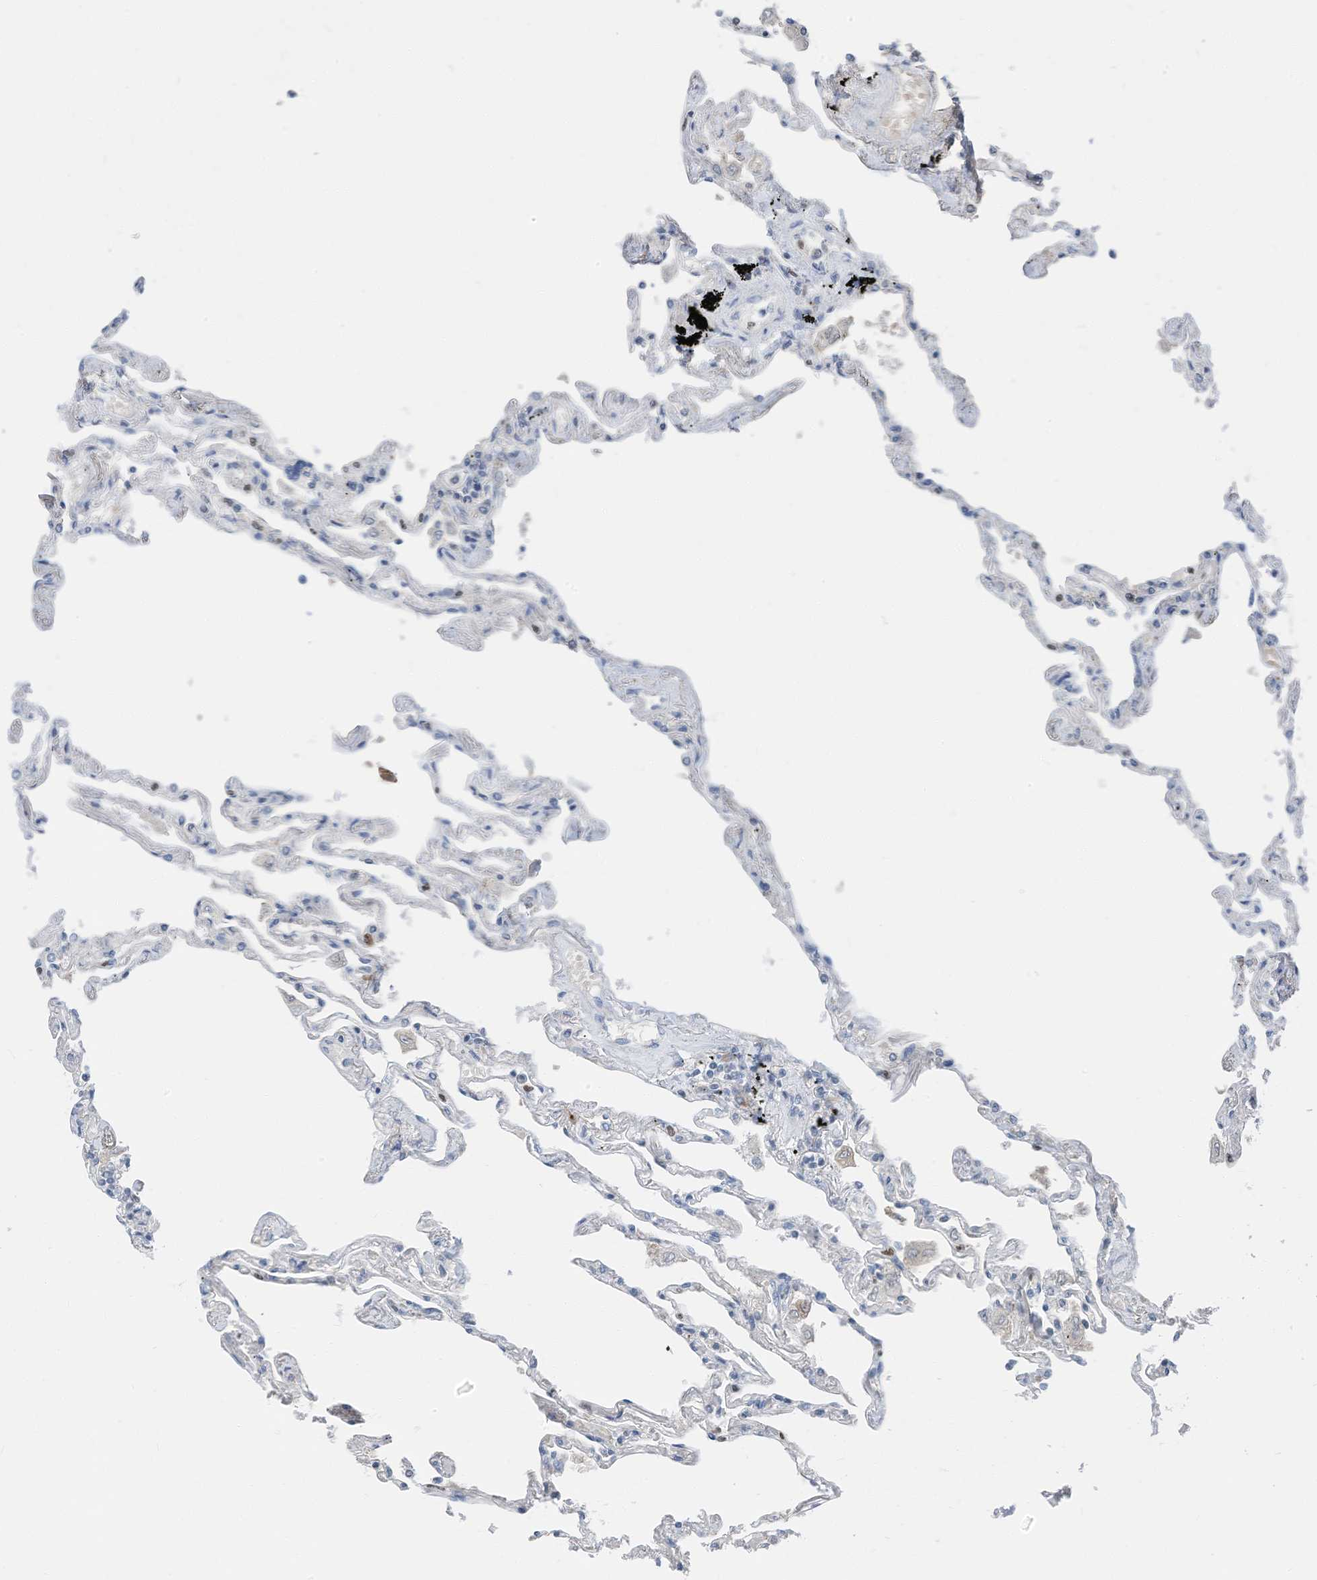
{"staining": {"intensity": "negative", "quantity": "none", "location": "none"}, "tissue": "lung", "cell_type": "Alveolar cells", "image_type": "normal", "snomed": [{"axis": "morphology", "description": "Normal tissue, NOS"}, {"axis": "topography", "description": "Lung"}], "caption": "DAB immunohistochemical staining of normal lung displays no significant positivity in alveolar cells. (DAB immunohistochemistry visualized using brightfield microscopy, high magnification).", "gene": "CHMP2B", "patient": {"sex": "female", "age": 67}}